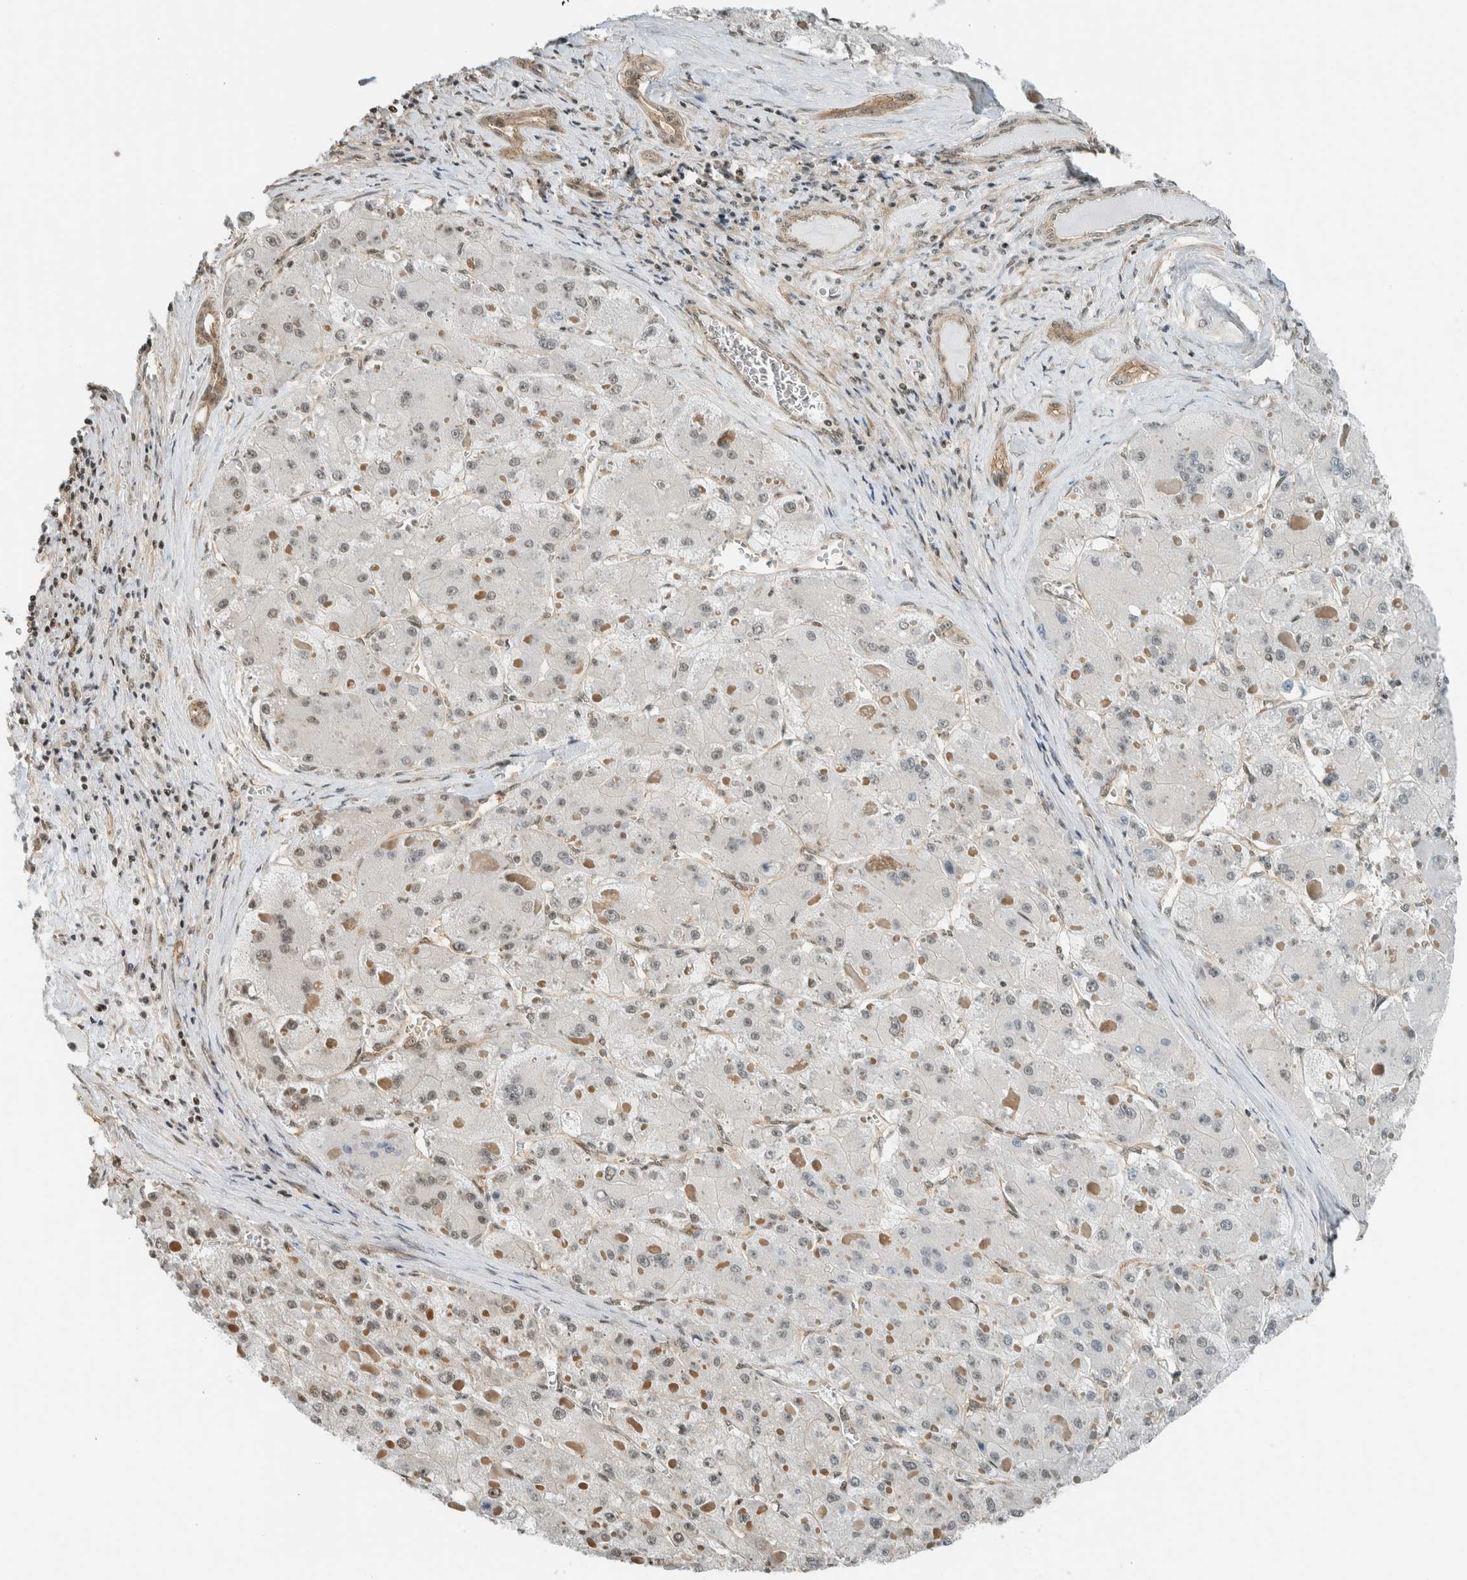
{"staining": {"intensity": "weak", "quantity": "<25%", "location": "nuclear"}, "tissue": "liver cancer", "cell_type": "Tumor cells", "image_type": "cancer", "snomed": [{"axis": "morphology", "description": "Carcinoma, Hepatocellular, NOS"}, {"axis": "topography", "description": "Liver"}], "caption": "The micrograph displays no staining of tumor cells in liver cancer (hepatocellular carcinoma).", "gene": "NIBAN2", "patient": {"sex": "female", "age": 73}}